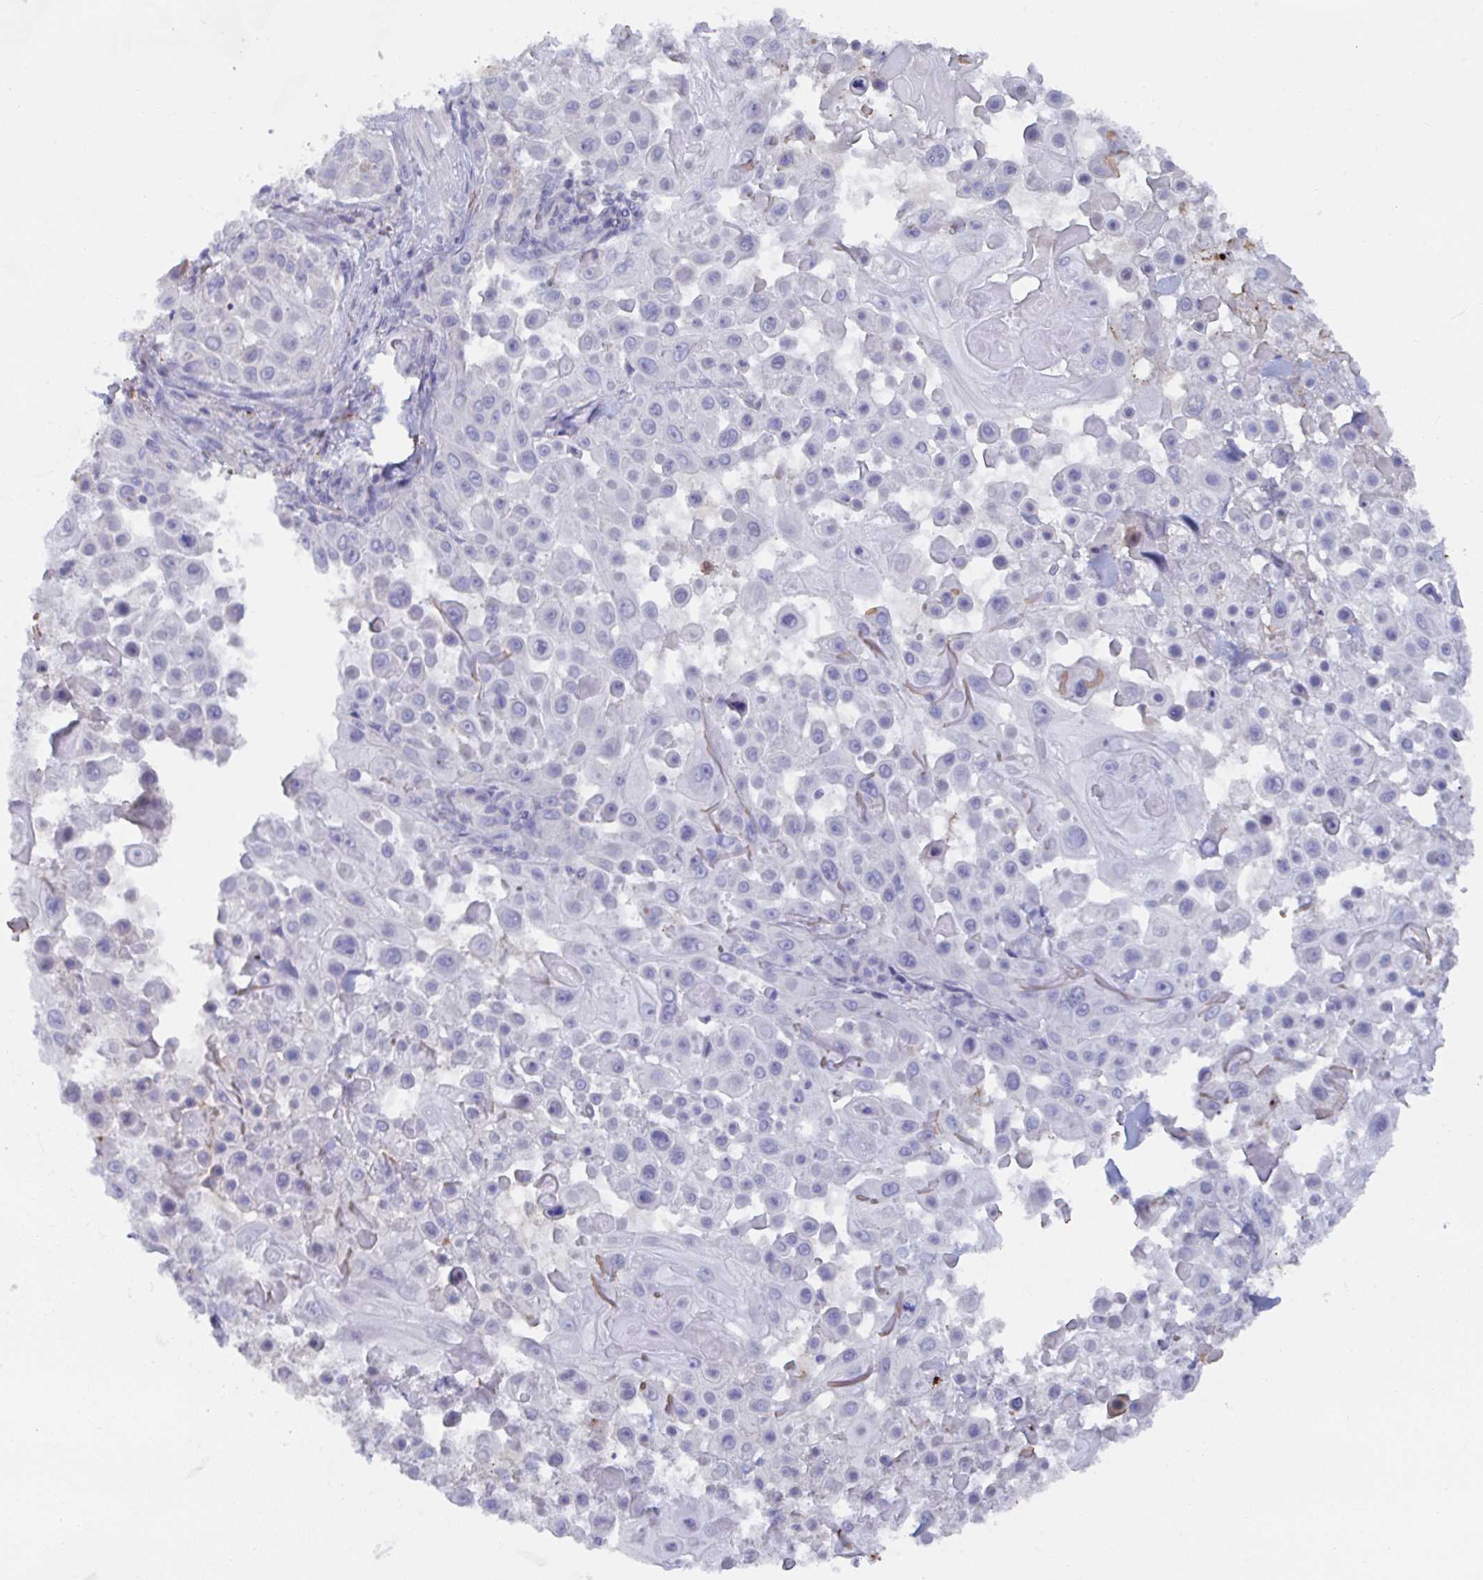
{"staining": {"intensity": "negative", "quantity": "none", "location": "none"}, "tissue": "skin cancer", "cell_type": "Tumor cells", "image_type": "cancer", "snomed": [{"axis": "morphology", "description": "Squamous cell carcinoma, NOS"}, {"axis": "topography", "description": "Skin"}], "caption": "Micrograph shows no significant protein expression in tumor cells of squamous cell carcinoma (skin).", "gene": "KCNK5", "patient": {"sex": "male", "age": 91}}